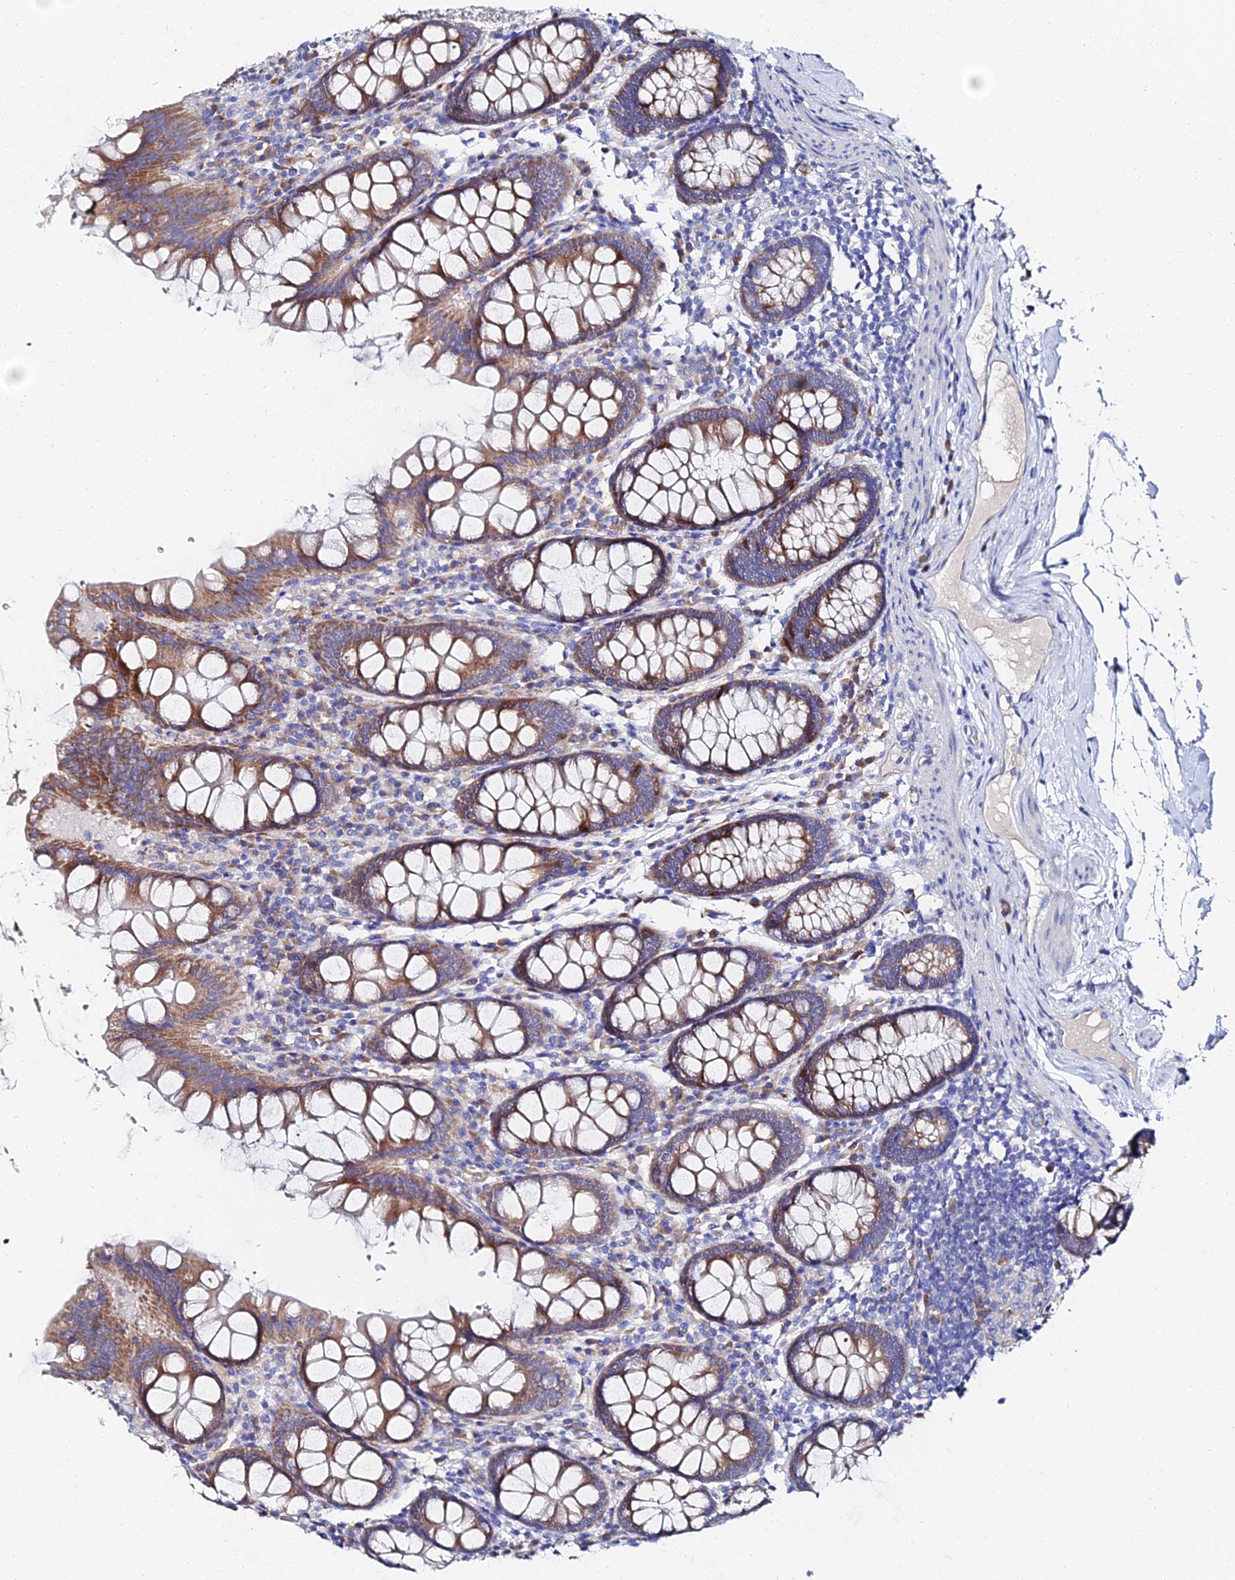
{"staining": {"intensity": "negative", "quantity": "none", "location": "none"}, "tissue": "colon", "cell_type": "Endothelial cells", "image_type": "normal", "snomed": [{"axis": "morphology", "description": "Normal tissue, NOS"}, {"axis": "topography", "description": "Colon"}], "caption": "Endothelial cells show no significant protein positivity in unremarkable colon. The staining is performed using DAB brown chromogen with nuclei counter-stained in using hematoxylin.", "gene": "PTTG1", "patient": {"sex": "female", "age": 79}}